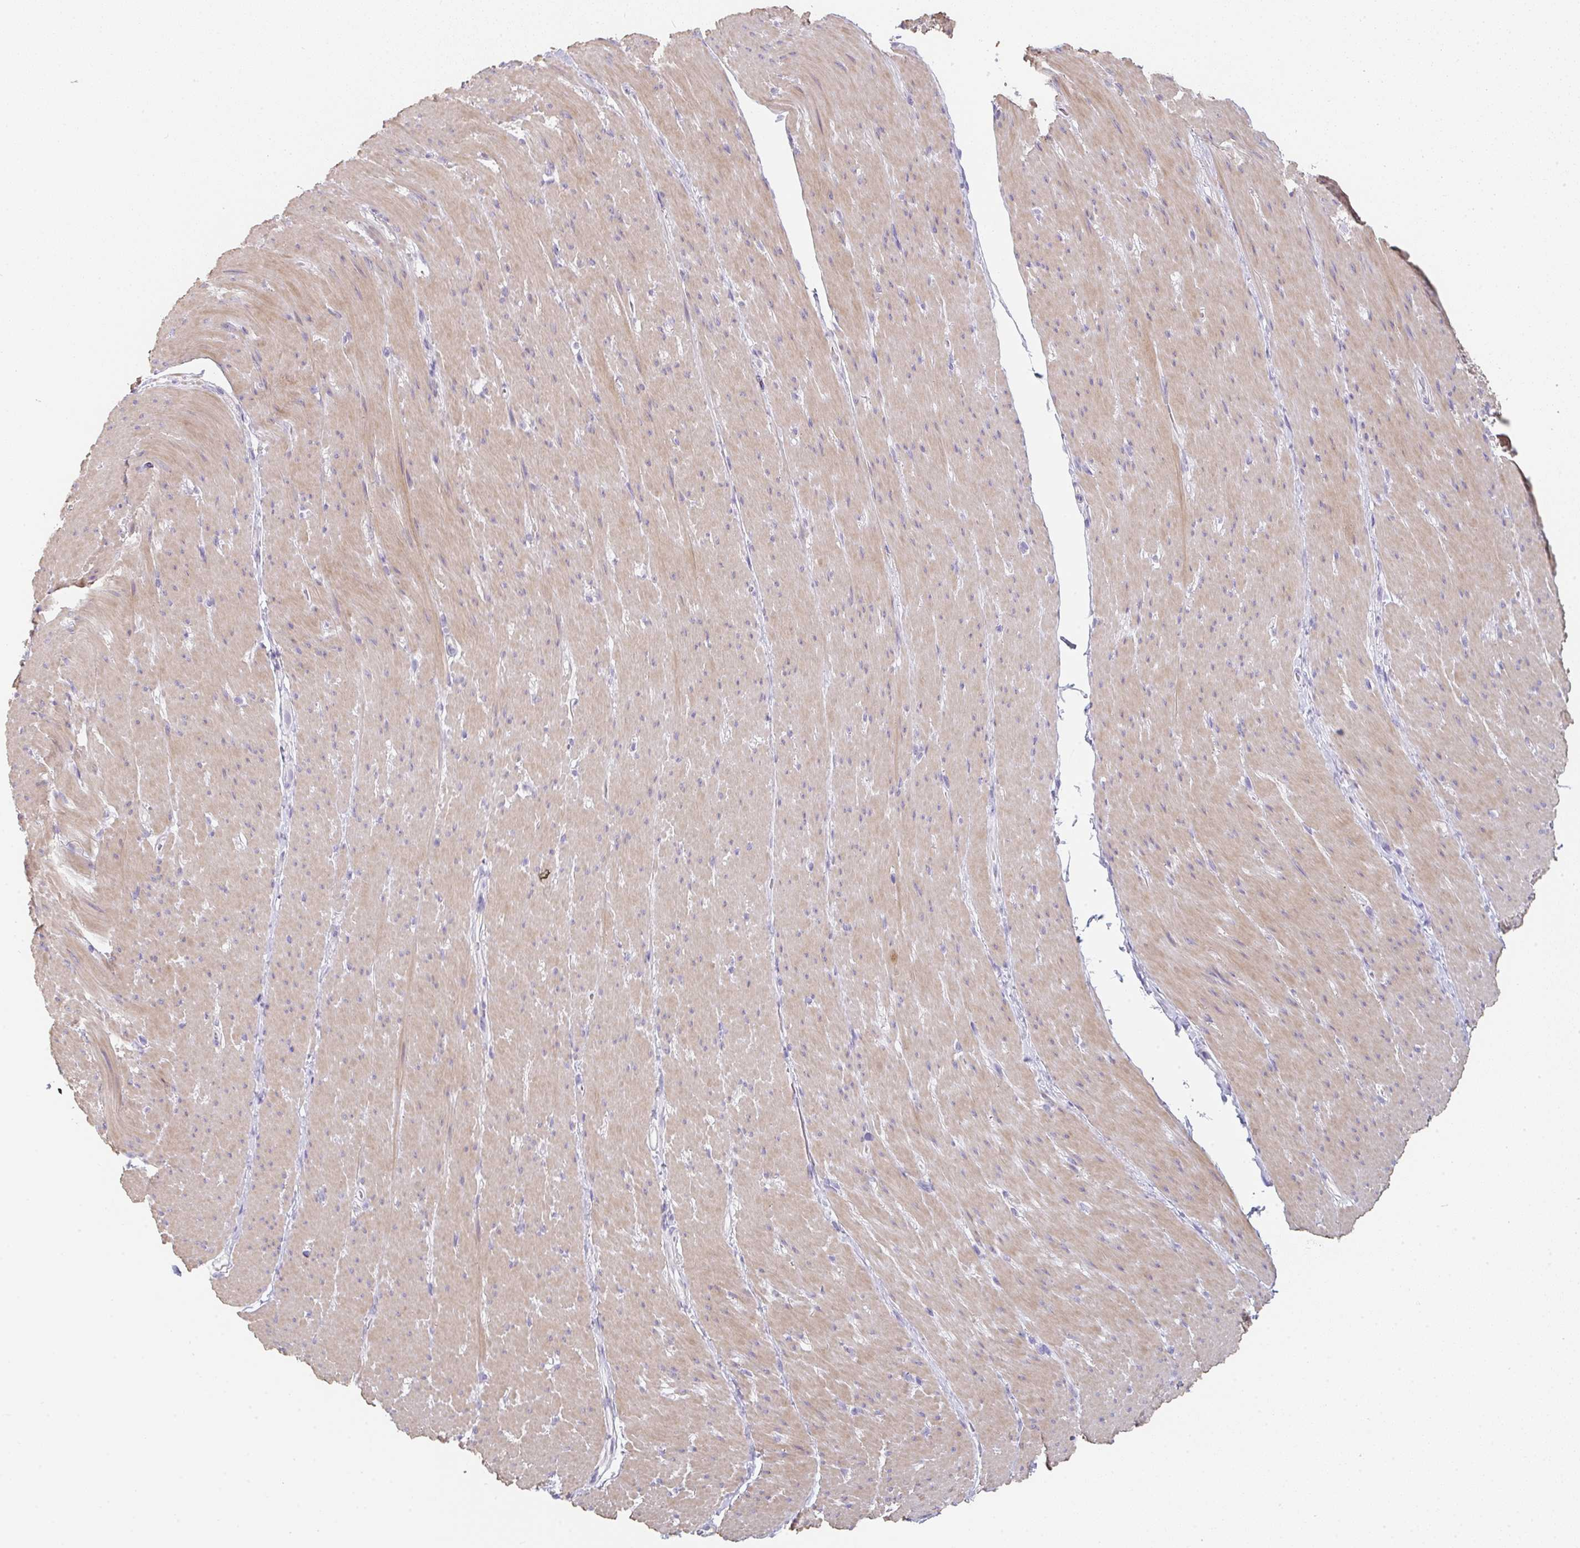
{"staining": {"intensity": "weak", "quantity": "25%-75%", "location": "cytoplasmic/membranous"}, "tissue": "smooth muscle", "cell_type": "Smooth muscle cells", "image_type": "normal", "snomed": [{"axis": "morphology", "description": "Normal tissue, NOS"}, {"axis": "topography", "description": "Smooth muscle"}, {"axis": "topography", "description": "Rectum"}], "caption": "Weak cytoplasmic/membranous protein expression is seen in about 25%-75% of smooth muscle cells in smooth muscle.", "gene": "ZNF215", "patient": {"sex": "male", "age": 53}}